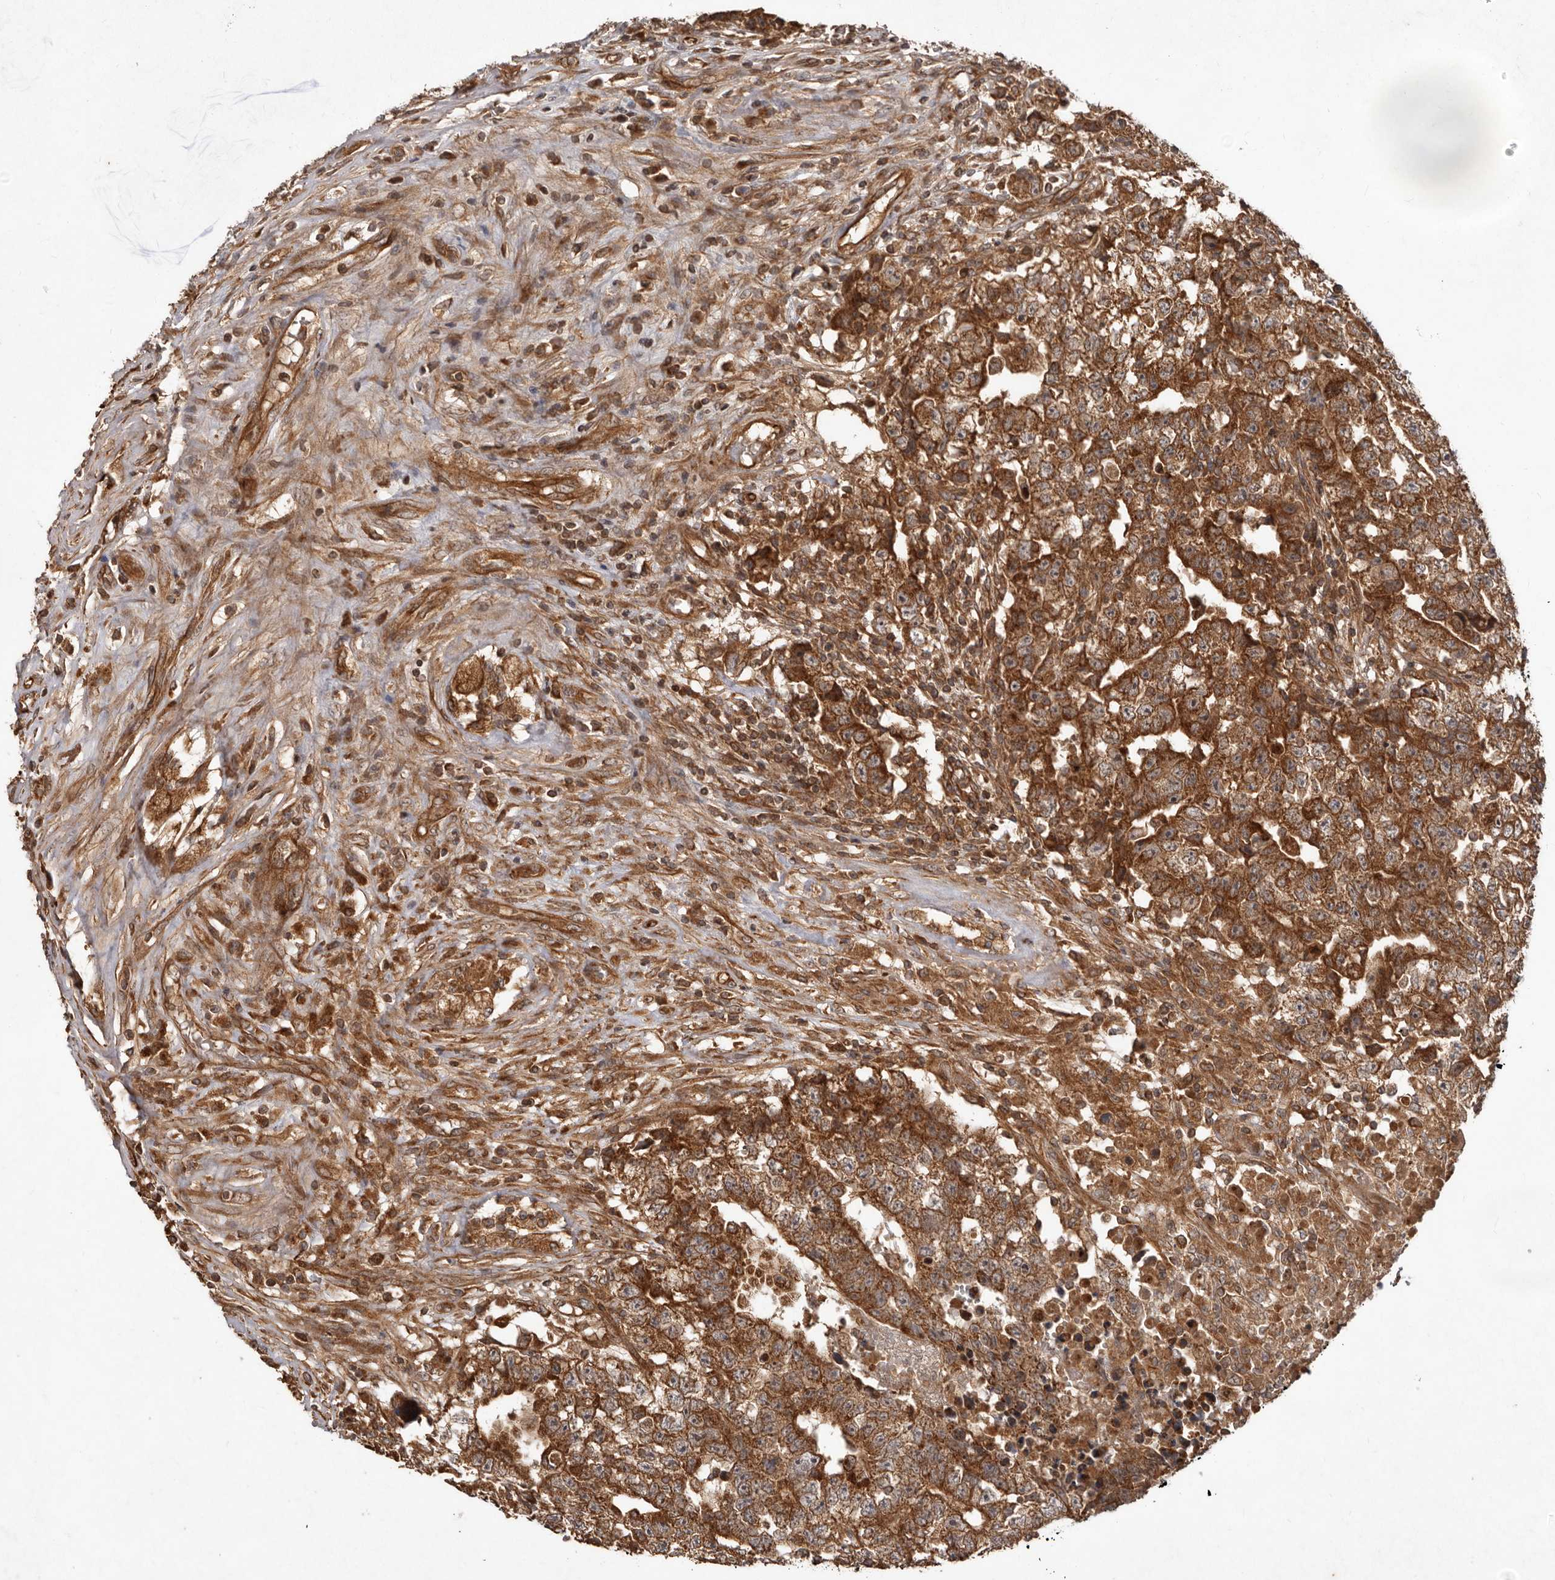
{"staining": {"intensity": "moderate", "quantity": ">75%", "location": "cytoplasmic/membranous"}, "tissue": "testis cancer", "cell_type": "Tumor cells", "image_type": "cancer", "snomed": [{"axis": "morphology", "description": "Carcinoma, Embryonal, NOS"}, {"axis": "topography", "description": "Testis"}], "caption": "This histopathology image shows IHC staining of embryonal carcinoma (testis), with medium moderate cytoplasmic/membranous expression in approximately >75% of tumor cells.", "gene": "STK36", "patient": {"sex": "male", "age": 25}}